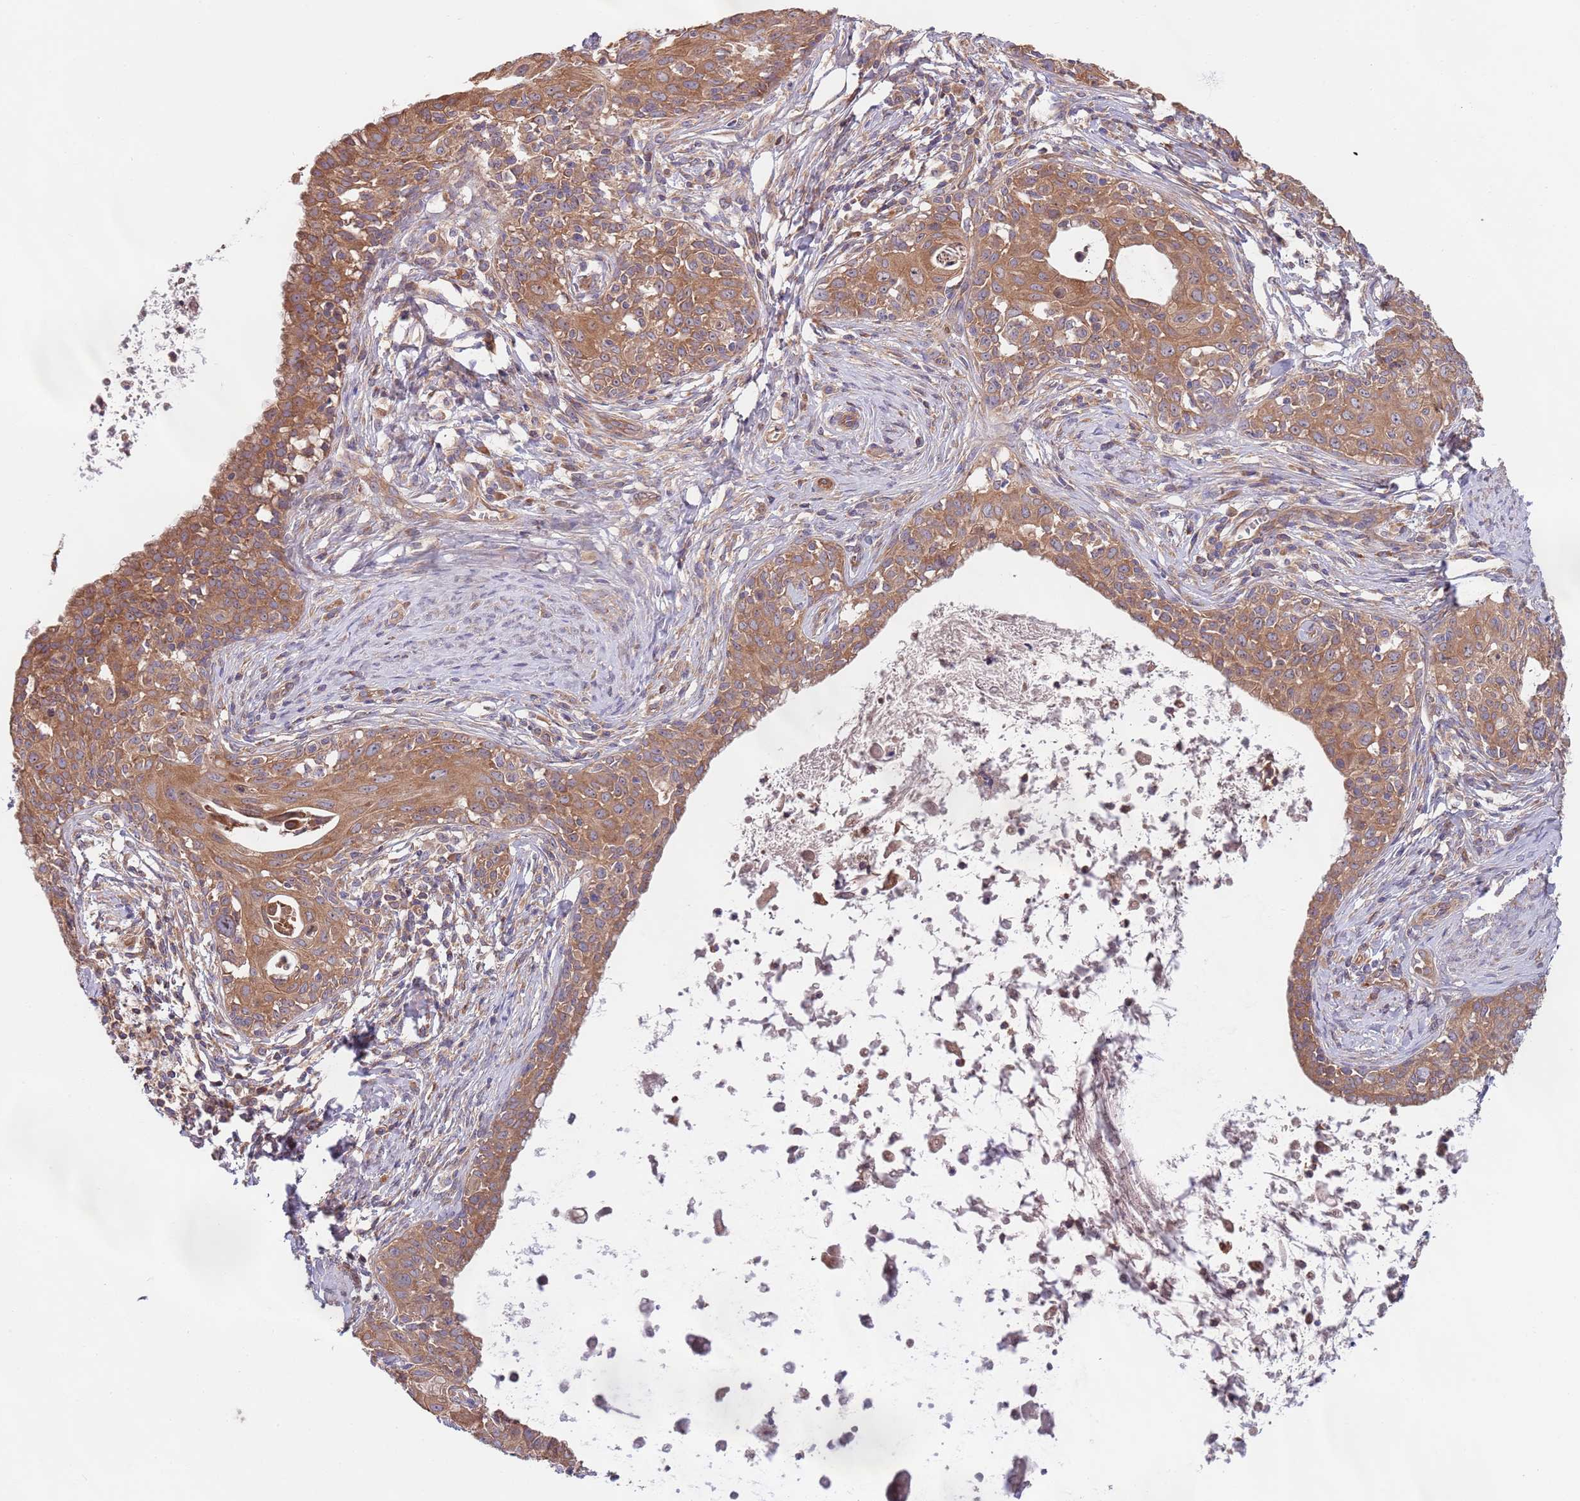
{"staining": {"intensity": "moderate", "quantity": ">75%", "location": "cytoplasmic/membranous"}, "tissue": "cervical cancer", "cell_type": "Tumor cells", "image_type": "cancer", "snomed": [{"axis": "morphology", "description": "Squamous cell carcinoma, NOS"}, {"axis": "topography", "description": "Cervix"}], "caption": "This is a histology image of immunohistochemistry (IHC) staining of cervical cancer, which shows moderate expression in the cytoplasmic/membranous of tumor cells.", "gene": "EIF3F", "patient": {"sex": "female", "age": 52}}